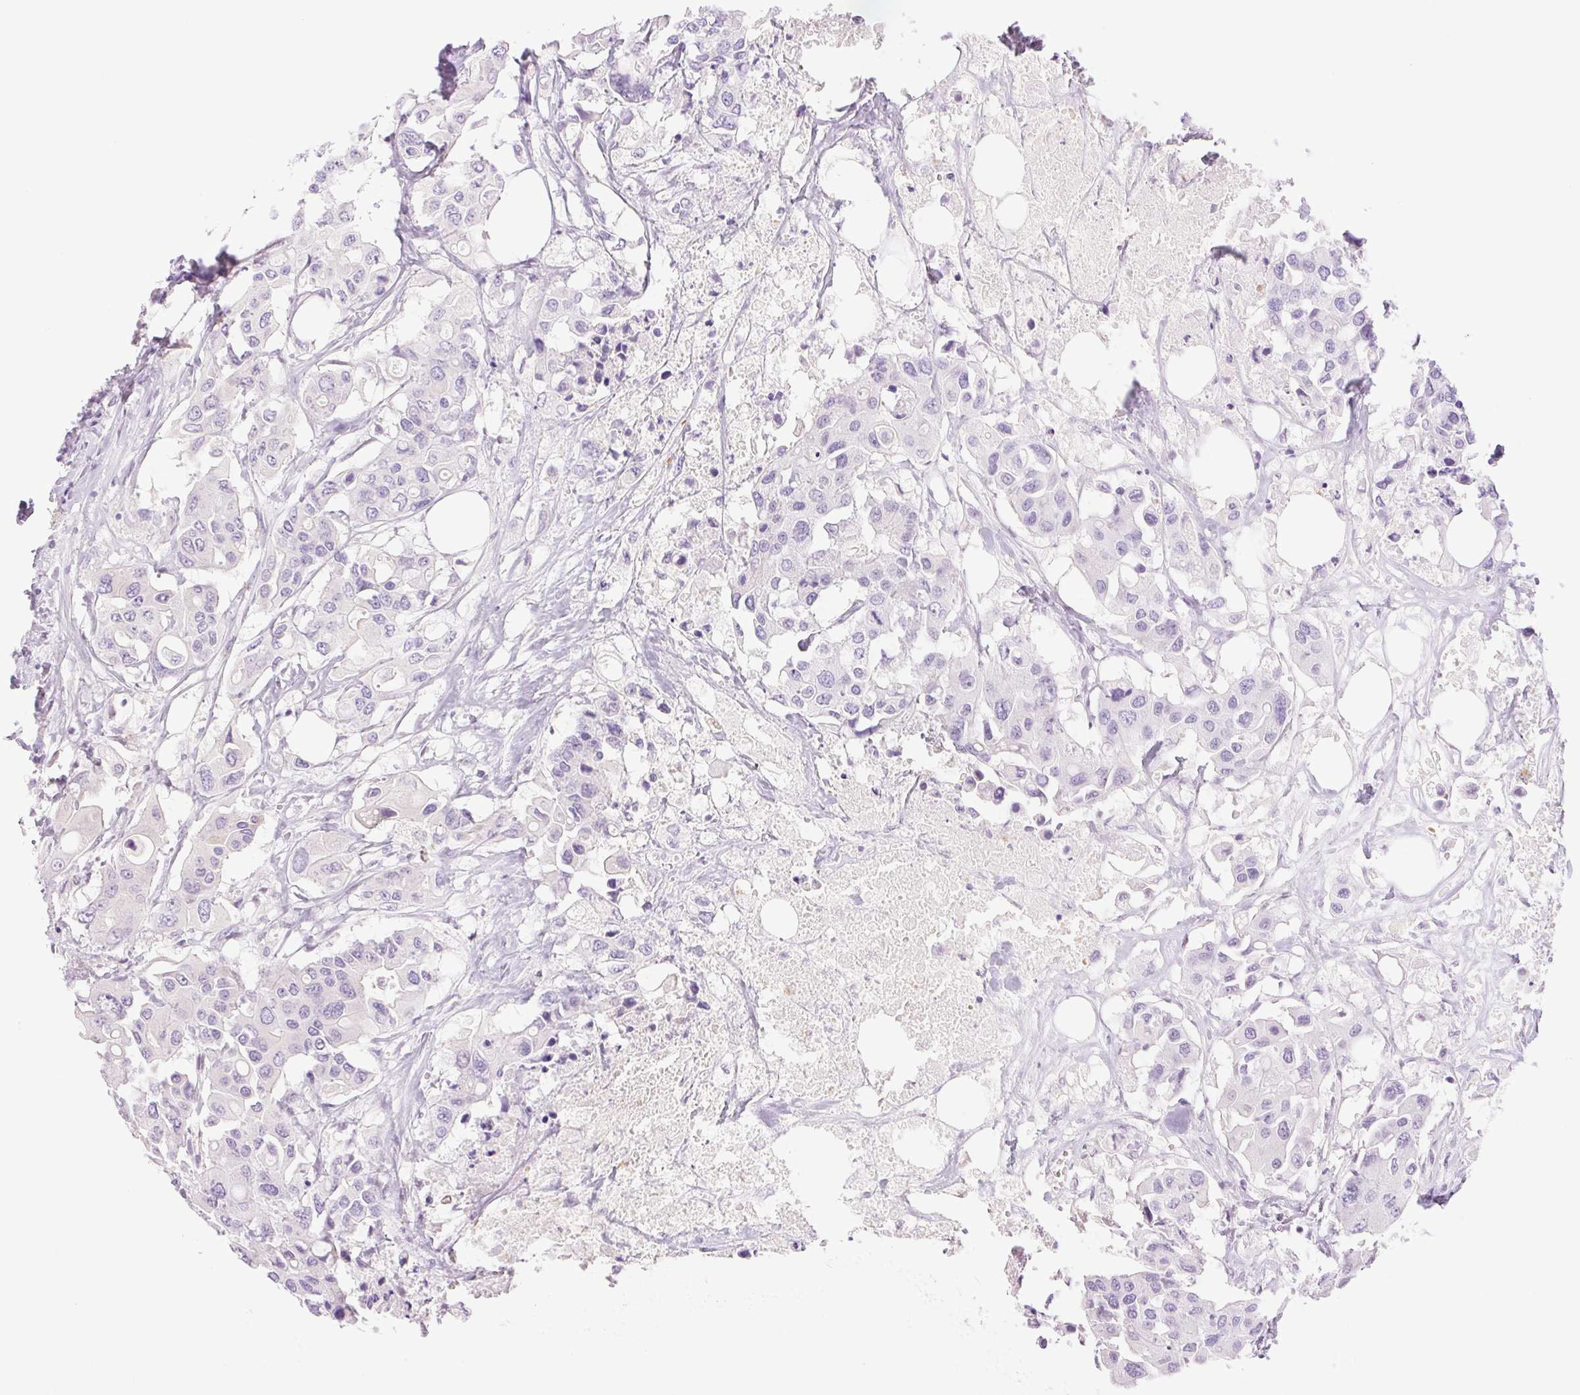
{"staining": {"intensity": "negative", "quantity": "none", "location": "none"}, "tissue": "colorectal cancer", "cell_type": "Tumor cells", "image_type": "cancer", "snomed": [{"axis": "morphology", "description": "Adenocarcinoma, NOS"}, {"axis": "topography", "description": "Colon"}], "caption": "Tumor cells are negative for protein expression in human colorectal cancer.", "gene": "TBX15", "patient": {"sex": "male", "age": 77}}